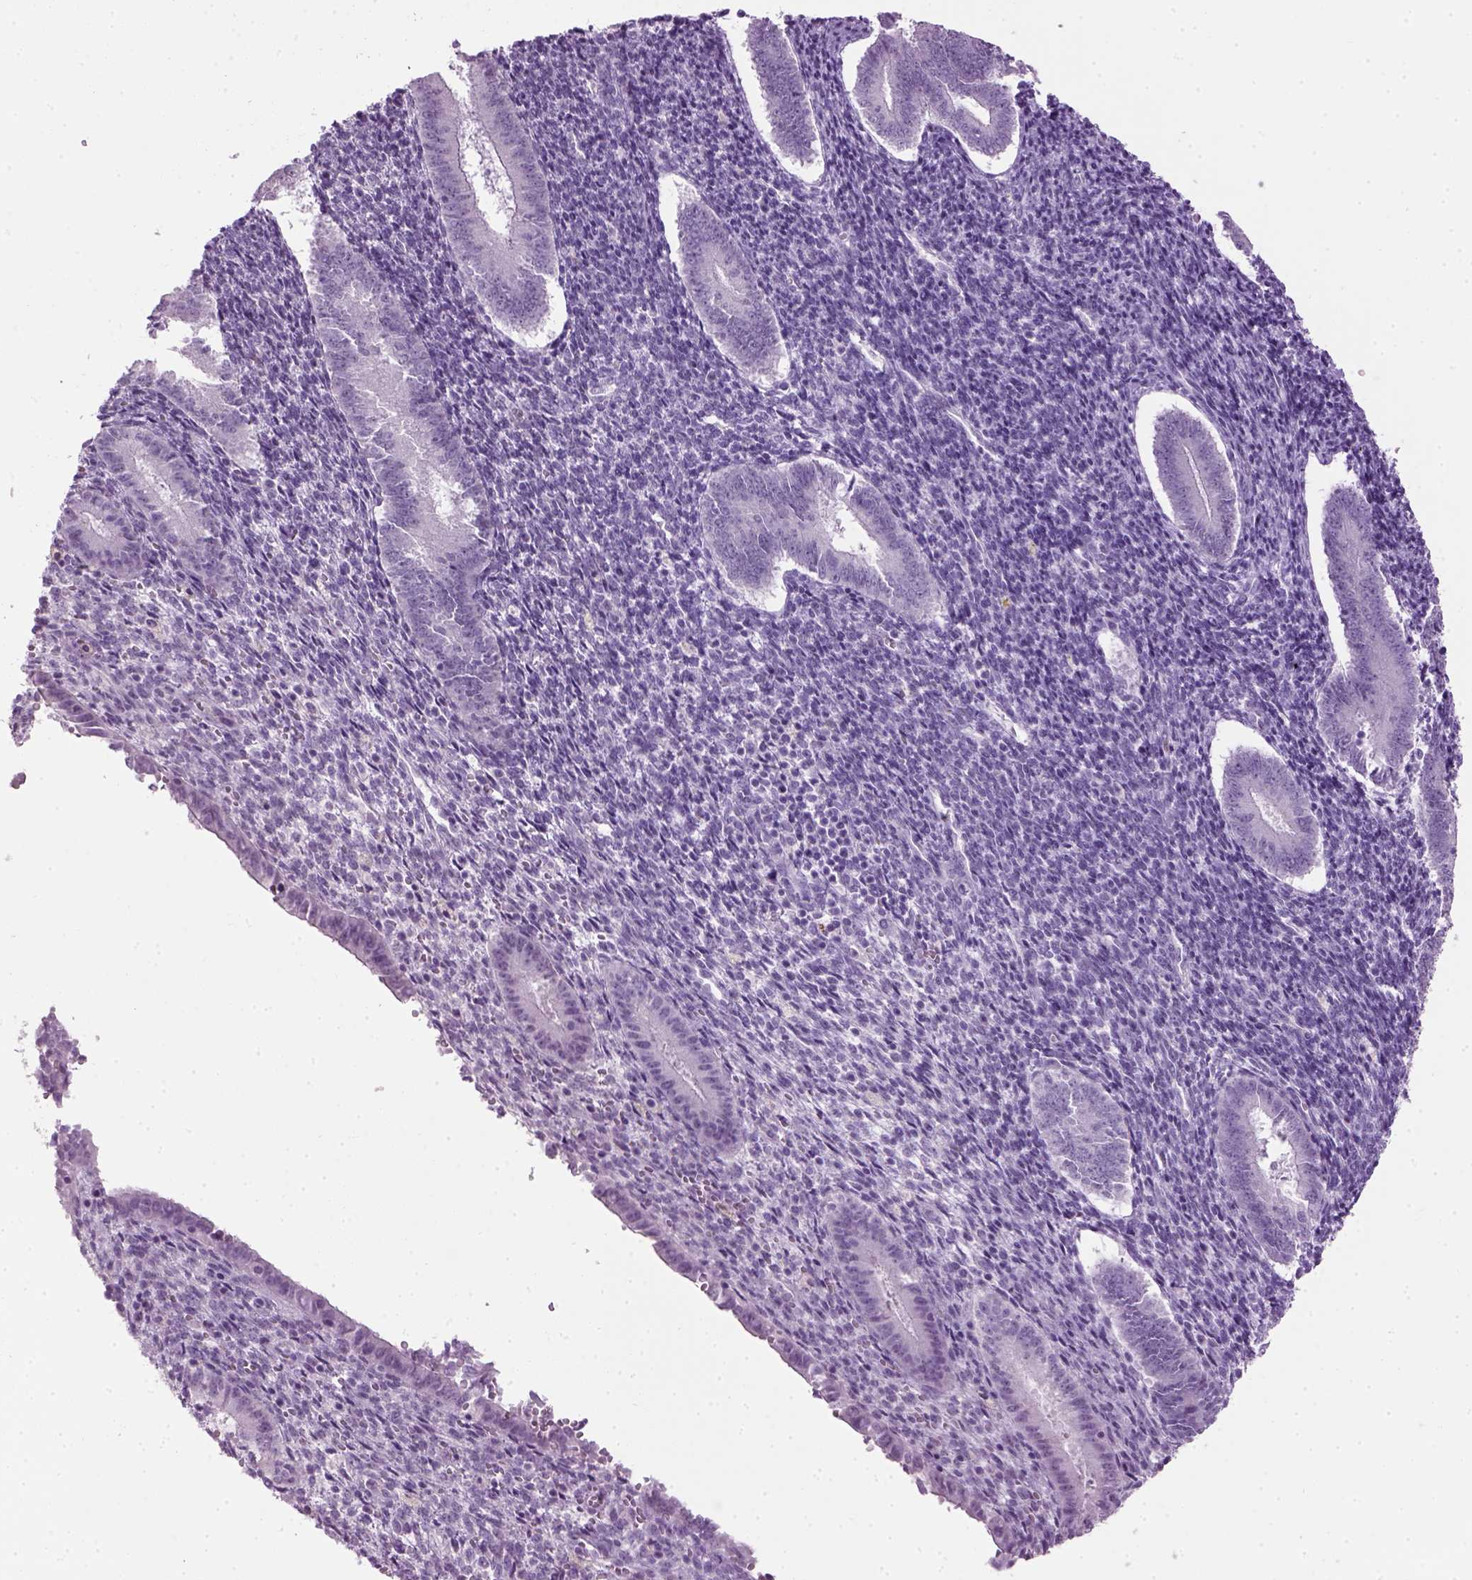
{"staining": {"intensity": "negative", "quantity": "none", "location": "none"}, "tissue": "endometrium", "cell_type": "Cells in endometrial stroma", "image_type": "normal", "snomed": [{"axis": "morphology", "description": "Normal tissue, NOS"}, {"axis": "topography", "description": "Endometrium"}], "caption": "Immunohistochemistry photomicrograph of normal endometrium stained for a protein (brown), which exhibits no staining in cells in endometrial stroma. Nuclei are stained in blue.", "gene": "GABRB2", "patient": {"sex": "female", "age": 25}}